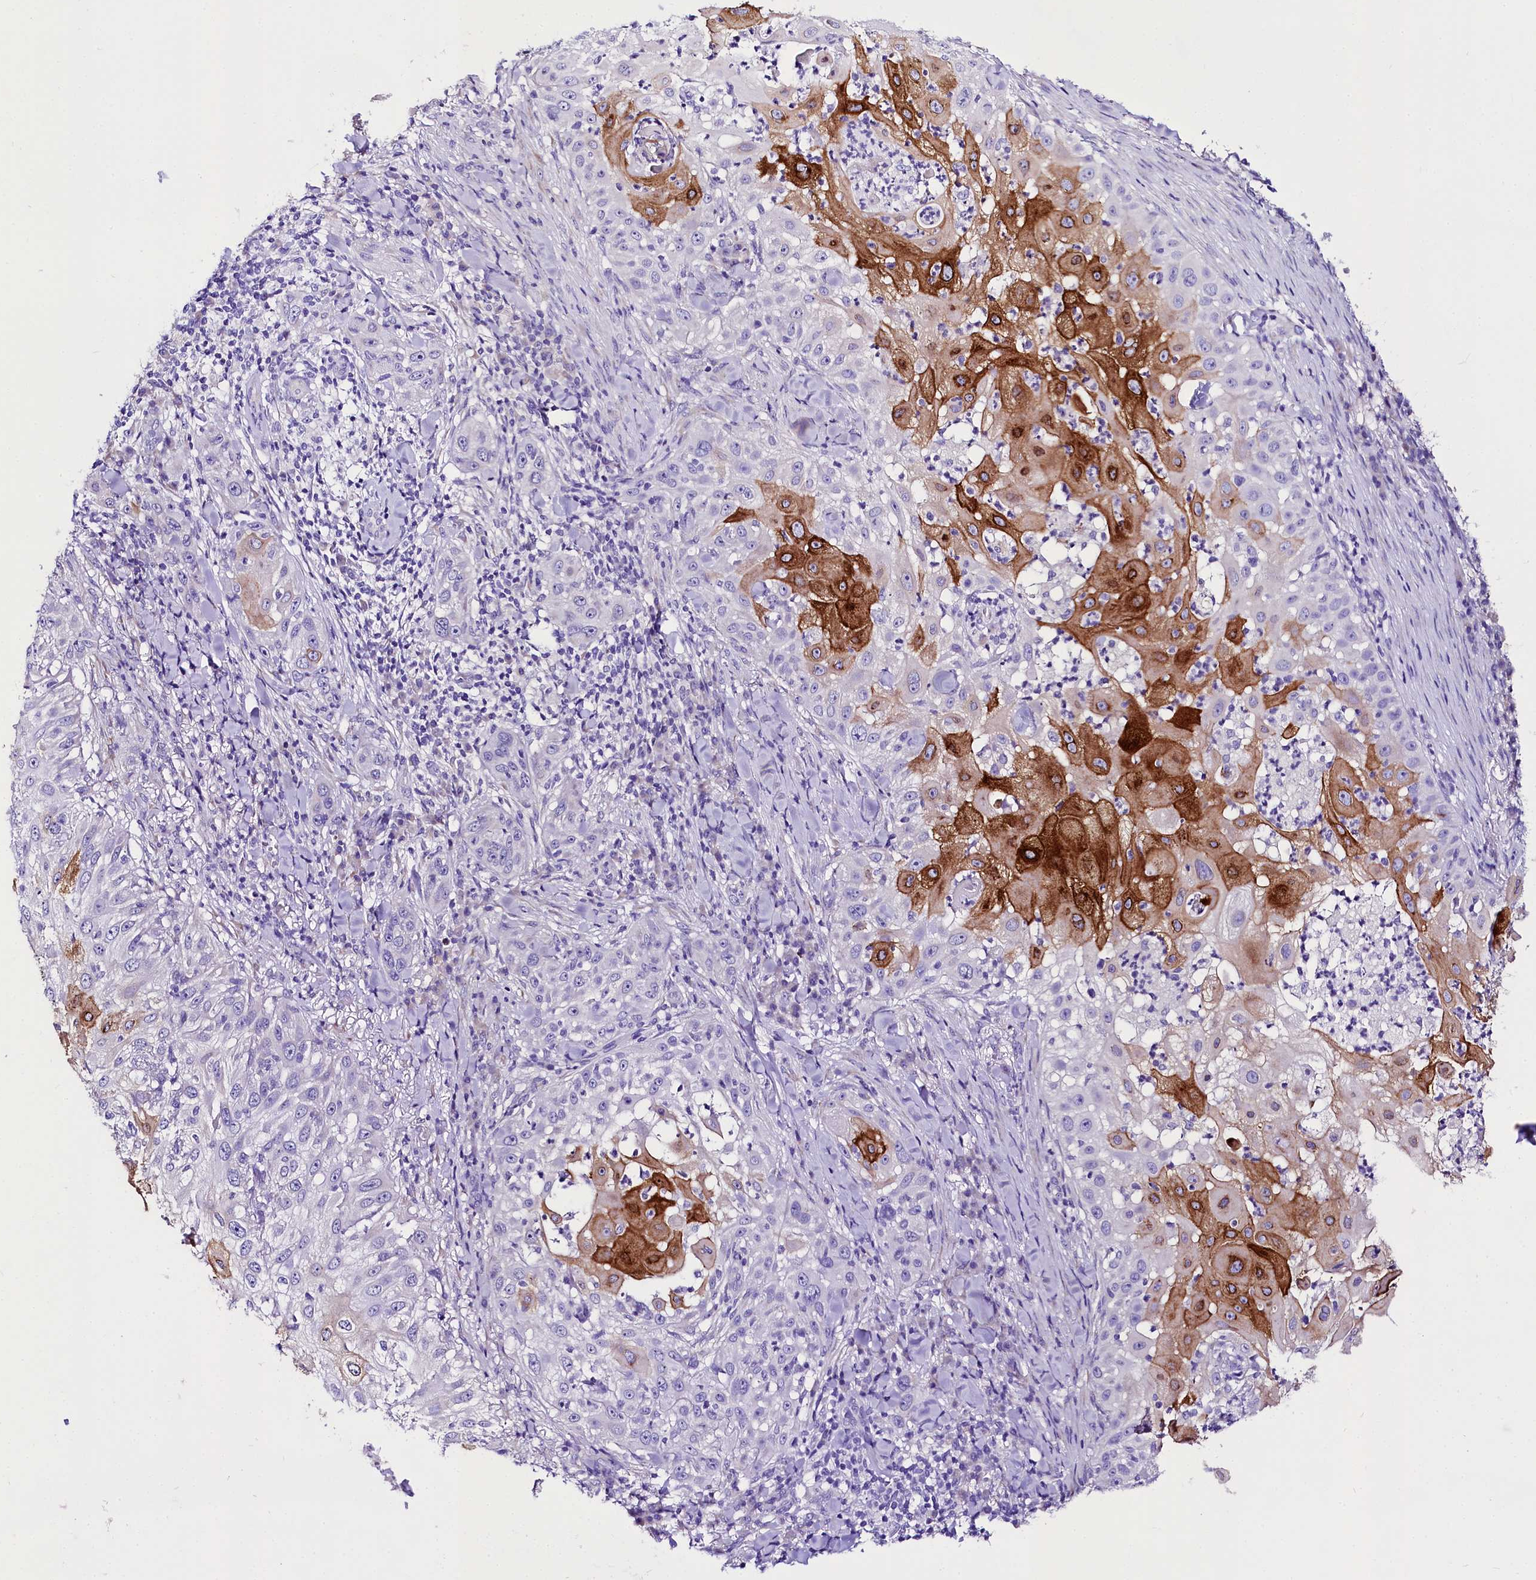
{"staining": {"intensity": "strong", "quantity": "25%-75%", "location": "cytoplasmic/membranous"}, "tissue": "skin cancer", "cell_type": "Tumor cells", "image_type": "cancer", "snomed": [{"axis": "morphology", "description": "Squamous cell carcinoma, NOS"}, {"axis": "topography", "description": "Skin"}], "caption": "An image of human skin cancer stained for a protein demonstrates strong cytoplasmic/membranous brown staining in tumor cells. The staining was performed using DAB, with brown indicating positive protein expression. Nuclei are stained blue with hematoxylin.", "gene": "A2ML1", "patient": {"sex": "female", "age": 44}}